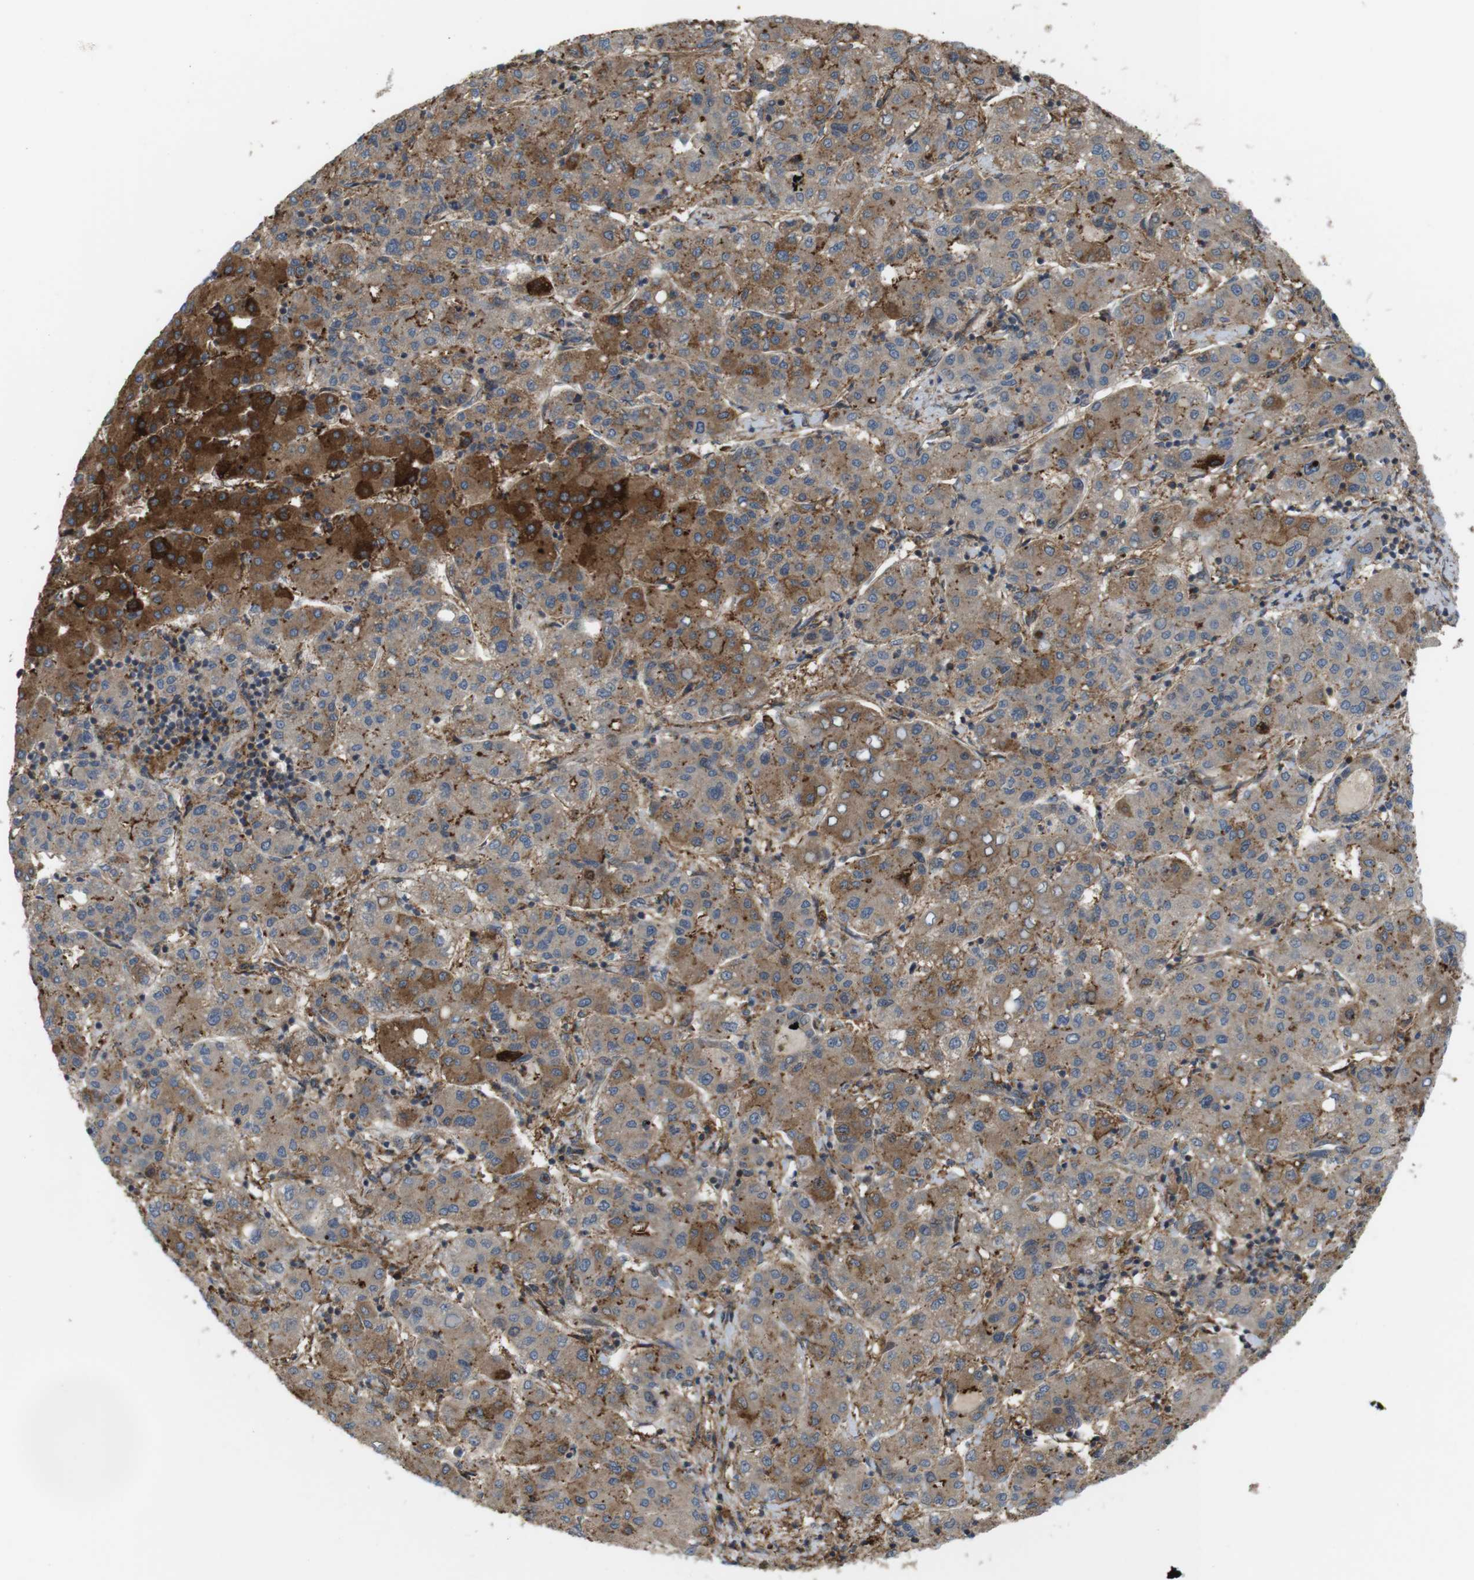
{"staining": {"intensity": "moderate", "quantity": ">75%", "location": "cytoplasmic/membranous"}, "tissue": "liver cancer", "cell_type": "Tumor cells", "image_type": "cancer", "snomed": [{"axis": "morphology", "description": "Carcinoma, Hepatocellular, NOS"}, {"axis": "topography", "description": "Liver"}], "caption": "This image shows IHC staining of hepatocellular carcinoma (liver), with medium moderate cytoplasmic/membranous positivity in about >75% of tumor cells.", "gene": "DDAH2", "patient": {"sex": "male", "age": 65}}